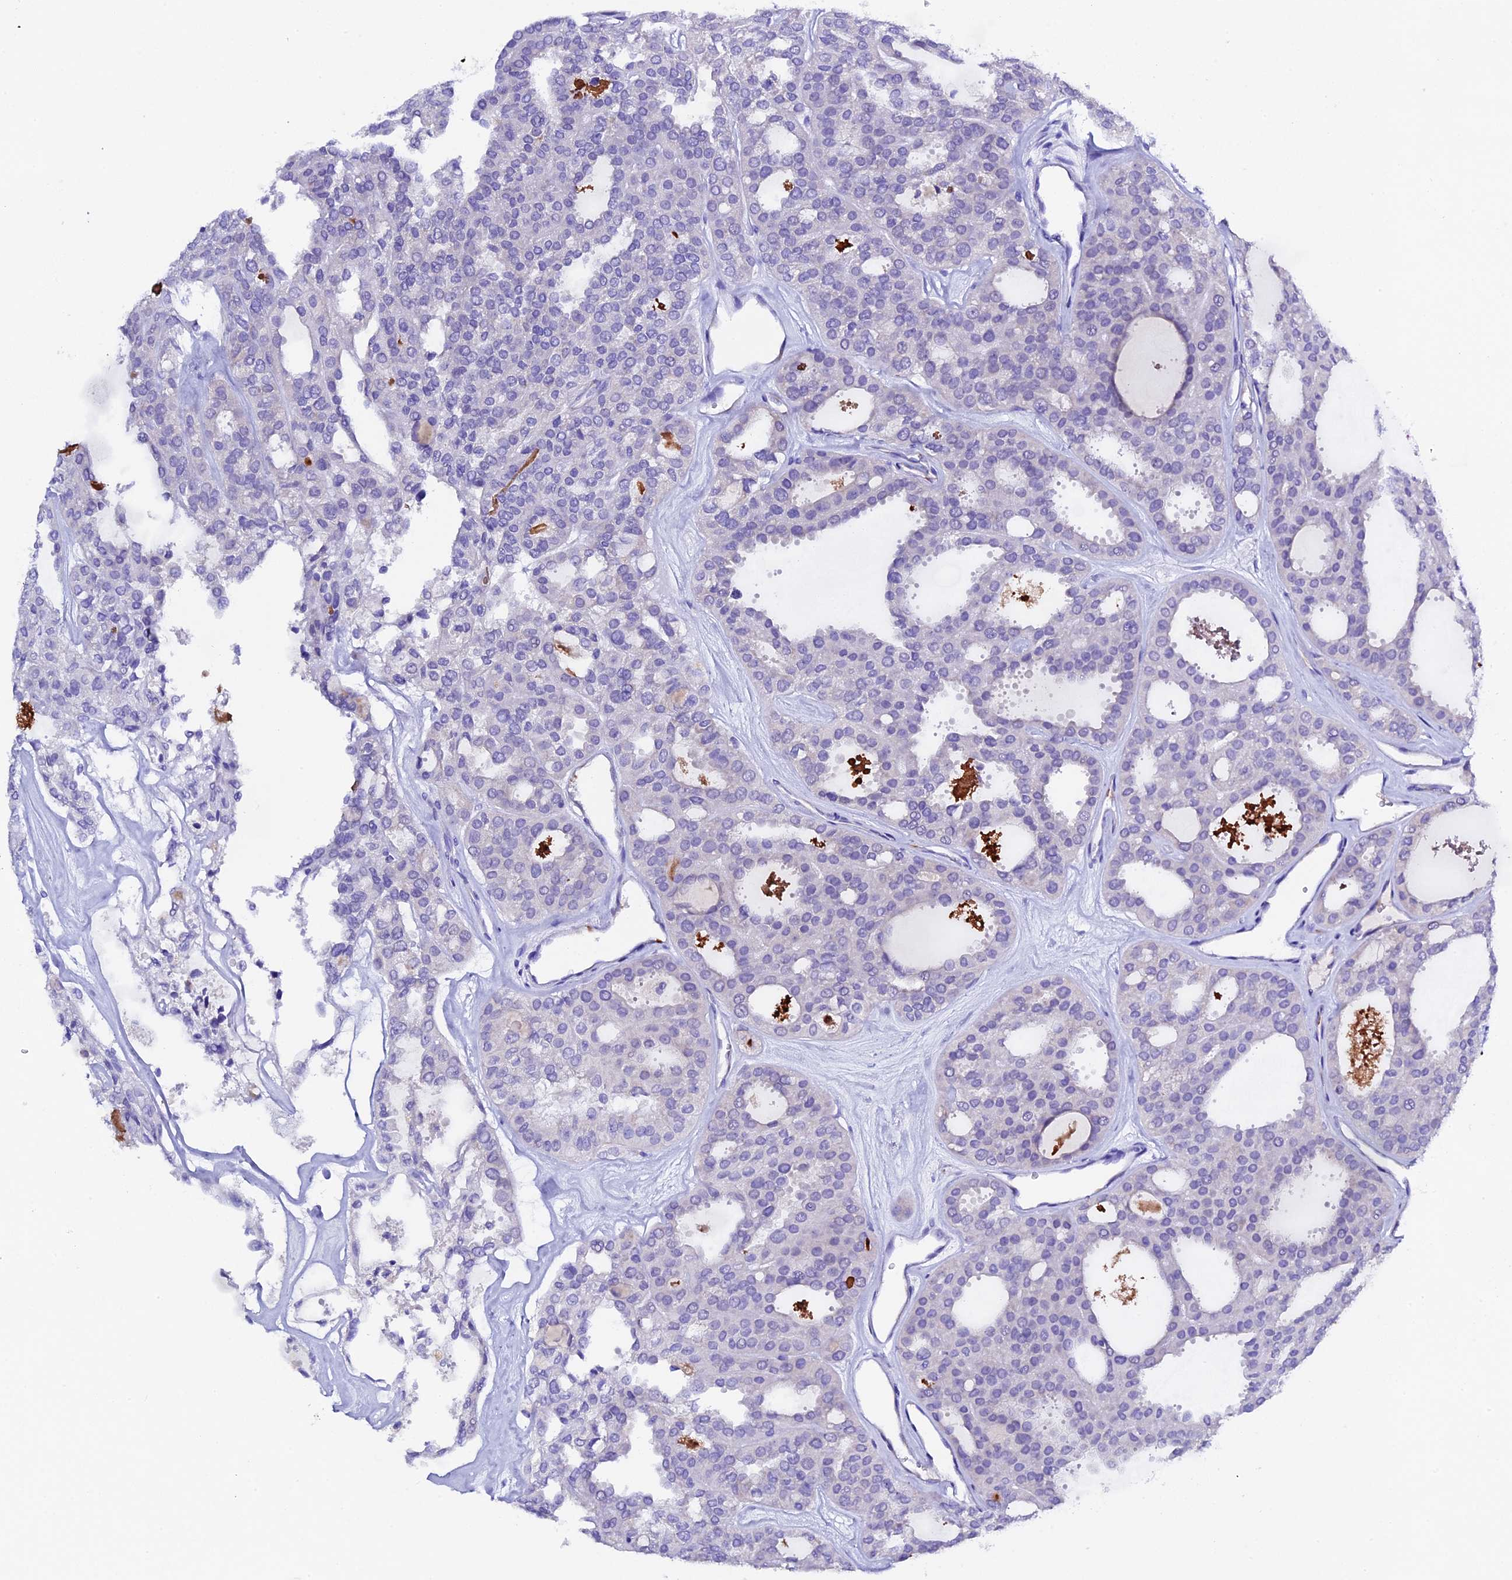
{"staining": {"intensity": "negative", "quantity": "none", "location": "none"}, "tissue": "thyroid cancer", "cell_type": "Tumor cells", "image_type": "cancer", "snomed": [{"axis": "morphology", "description": "Follicular adenoma carcinoma, NOS"}, {"axis": "topography", "description": "Thyroid gland"}], "caption": "High power microscopy image of an immunohistochemistry (IHC) image of thyroid follicular adenoma carcinoma, revealing no significant staining in tumor cells. The staining is performed using DAB (3,3'-diaminobenzidine) brown chromogen with nuclei counter-stained in using hematoxylin.", "gene": "FKBP11", "patient": {"sex": "male", "age": 75}}